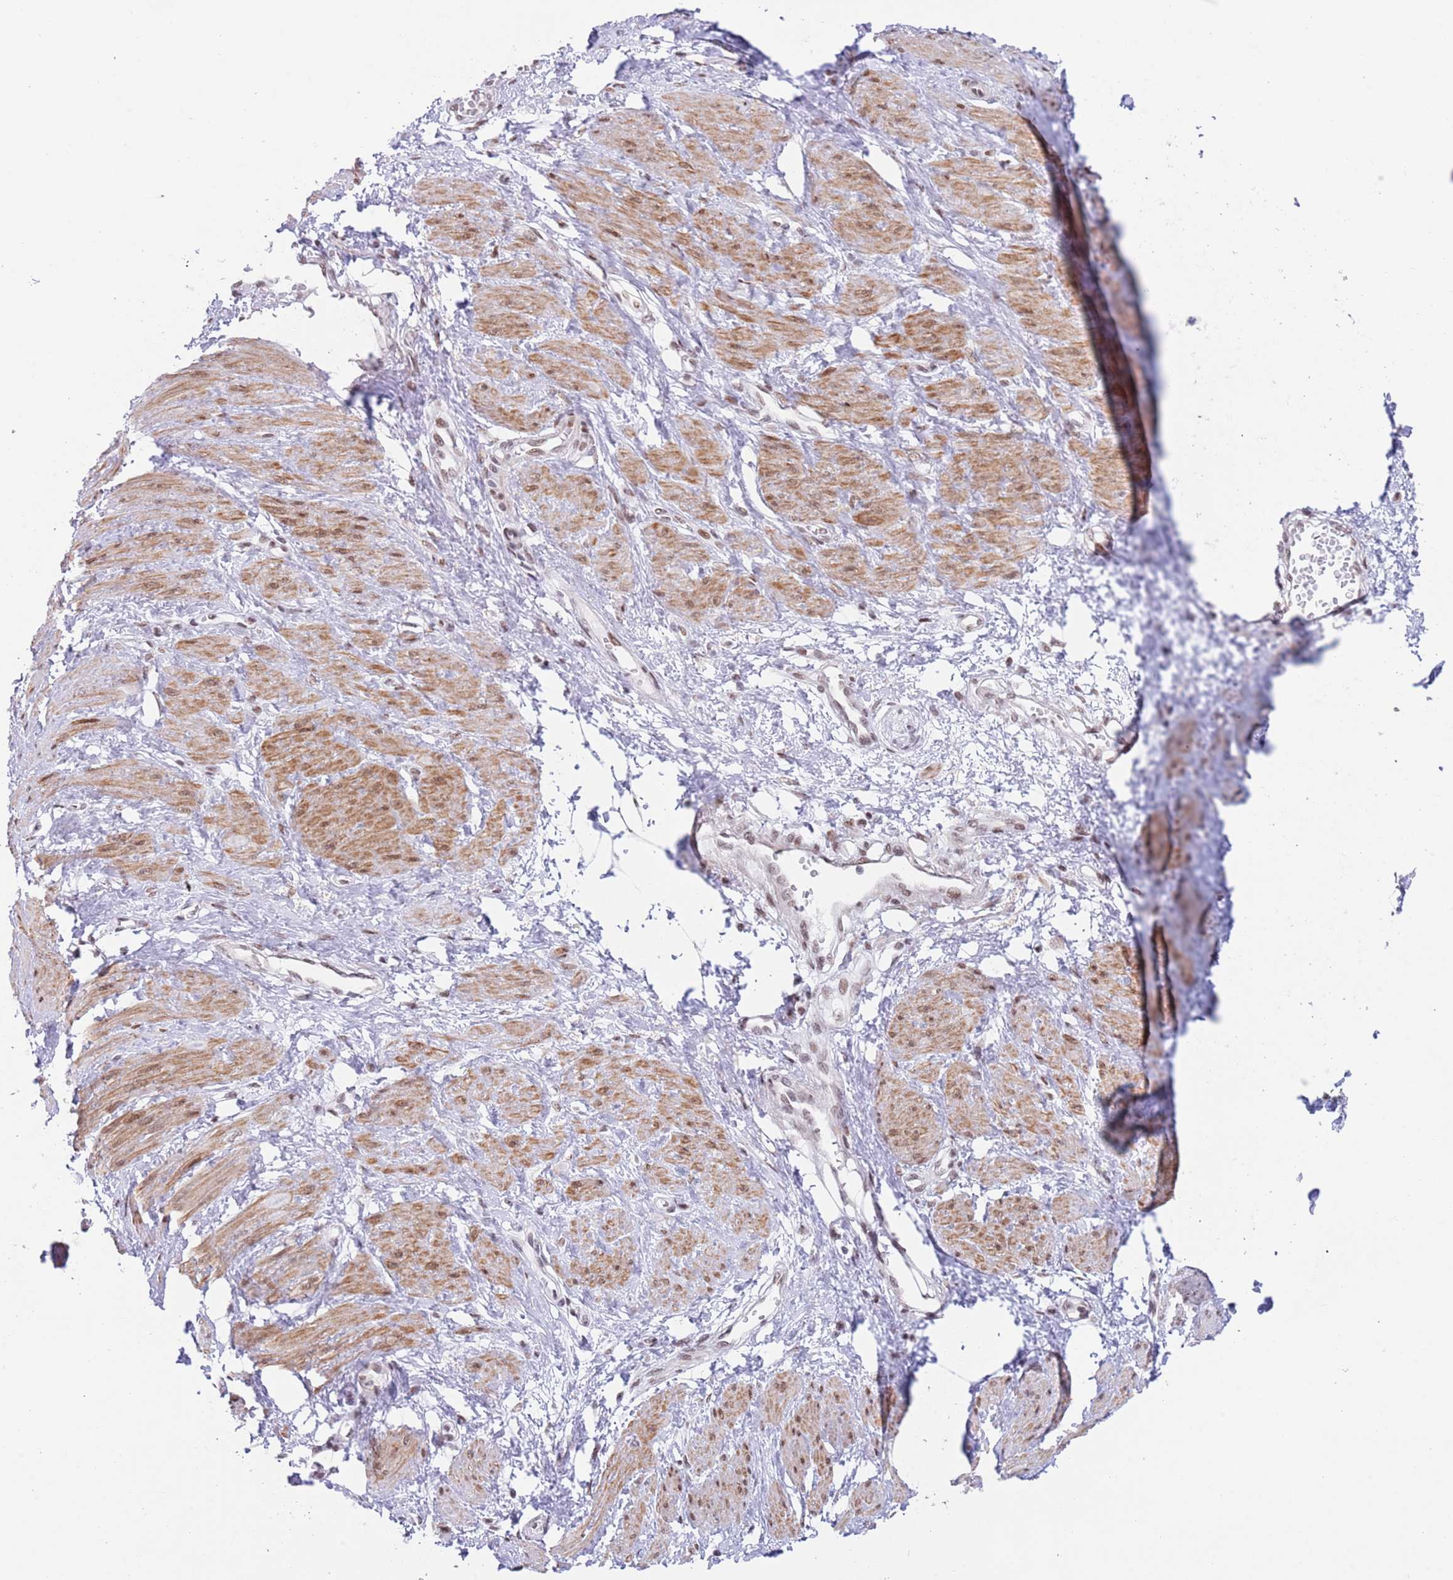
{"staining": {"intensity": "moderate", "quantity": "25%-75%", "location": "cytoplasmic/membranous"}, "tissue": "smooth muscle", "cell_type": "Smooth muscle cells", "image_type": "normal", "snomed": [{"axis": "morphology", "description": "Normal tissue, NOS"}, {"axis": "topography", "description": "Smooth muscle"}, {"axis": "topography", "description": "Uterus"}], "caption": "Immunohistochemistry (IHC) staining of unremarkable smooth muscle, which displays medium levels of moderate cytoplasmic/membranous expression in about 25%-75% of smooth muscle cells indicating moderate cytoplasmic/membranous protein staining. The staining was performed using DAB (brown) for protein detection and nuclei were counterstained in hematoxylin (blue).", "gene": "ZNF382", "patient": {"sex": "female", "age": 39}}